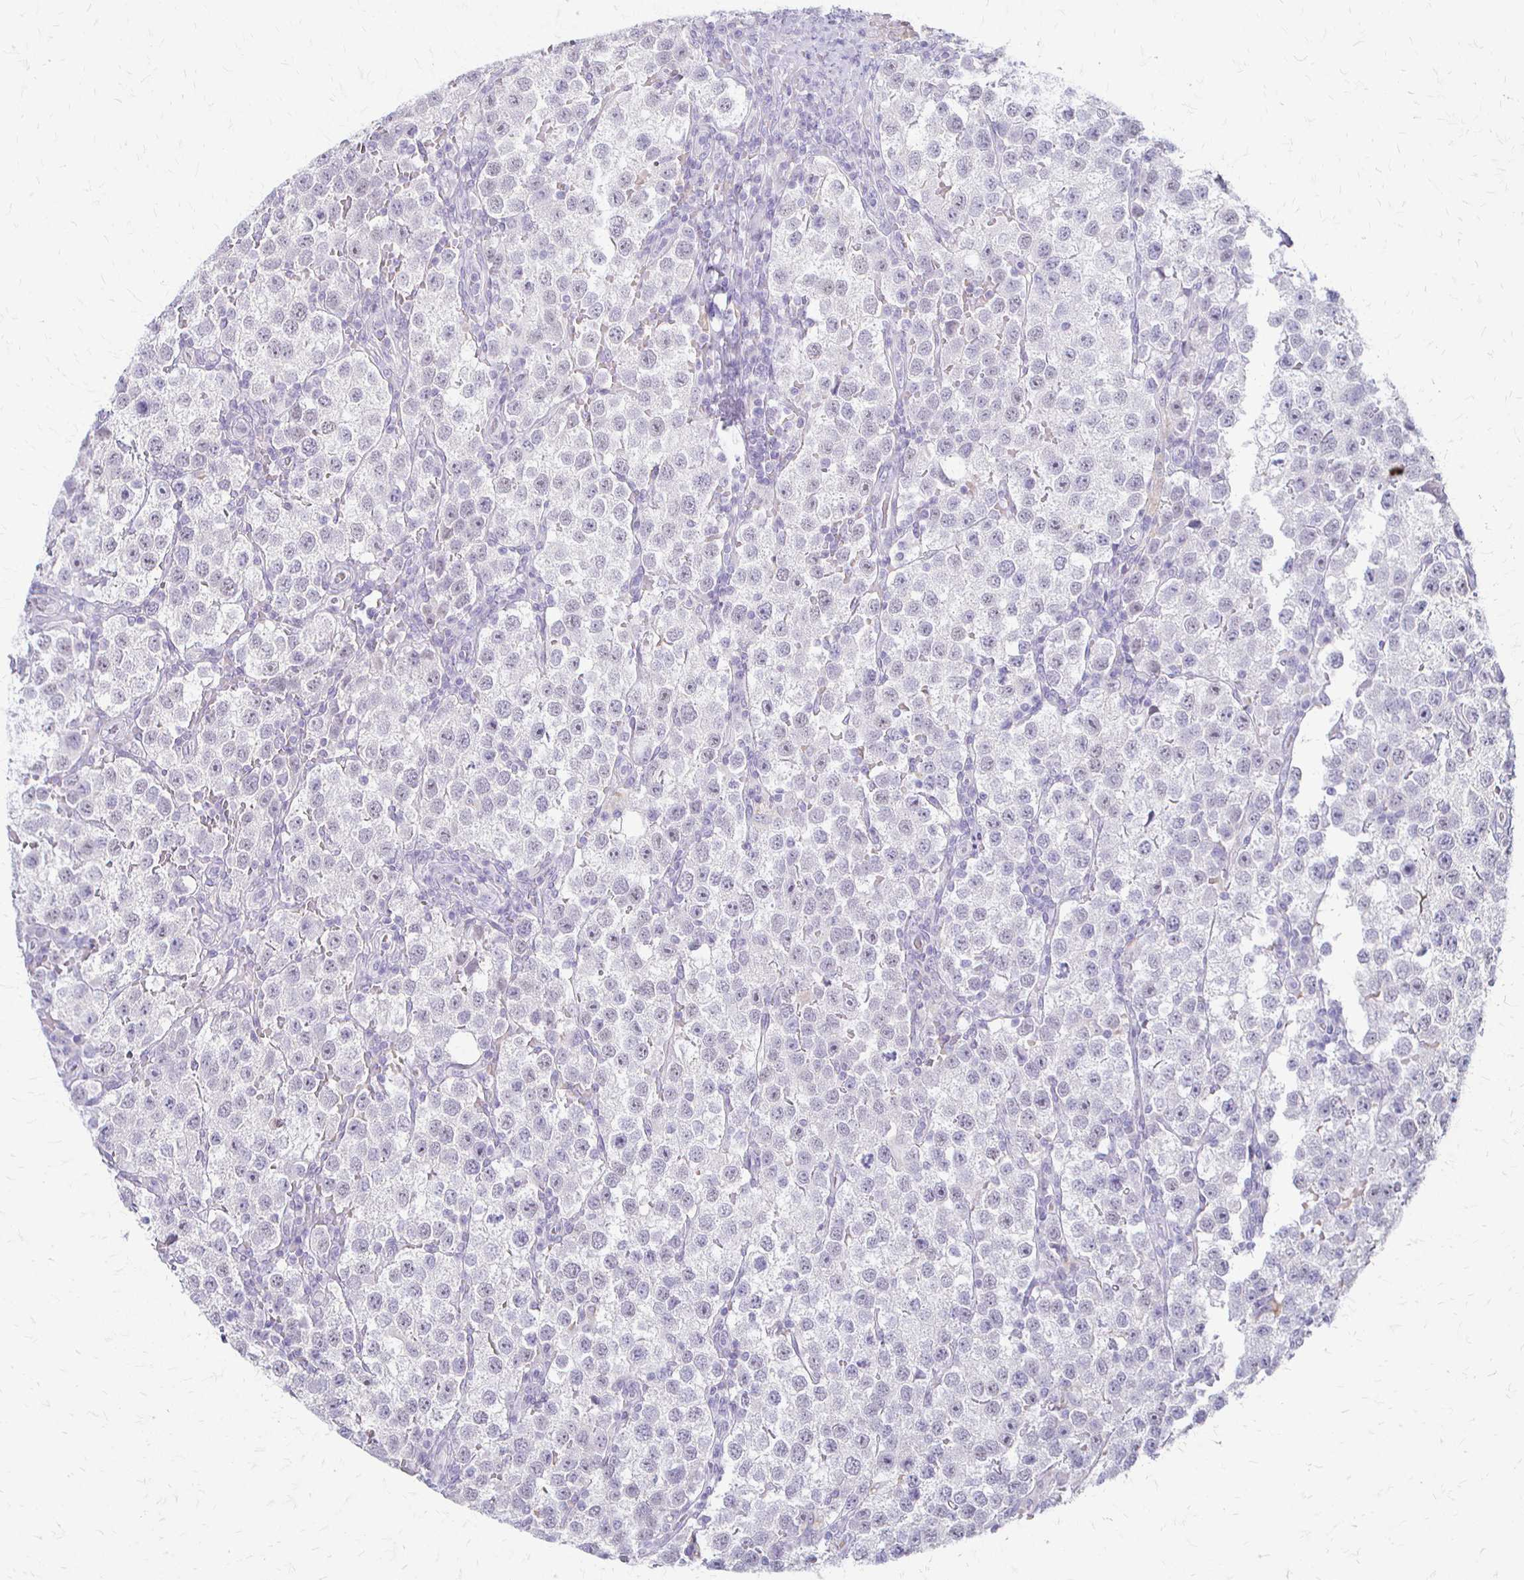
{"staining": {"intensity": "negative", "quantity": "none", "location": "none"}, "tissue": "testis cancer", "cell_type": "Tumor cells", "image_type": "cancer", "snomed": [{"axis": "morphology", "description": "Seminoma, NOS"}, {"axis": "topography", "description": "Testis"}], "caption": "Immunohistochemical staining of human testis cancer (seminoma) exhibits no significant expression in tumor cells.", "gene": "ACP5", "patient": {"sex": "male", "age": 37}}